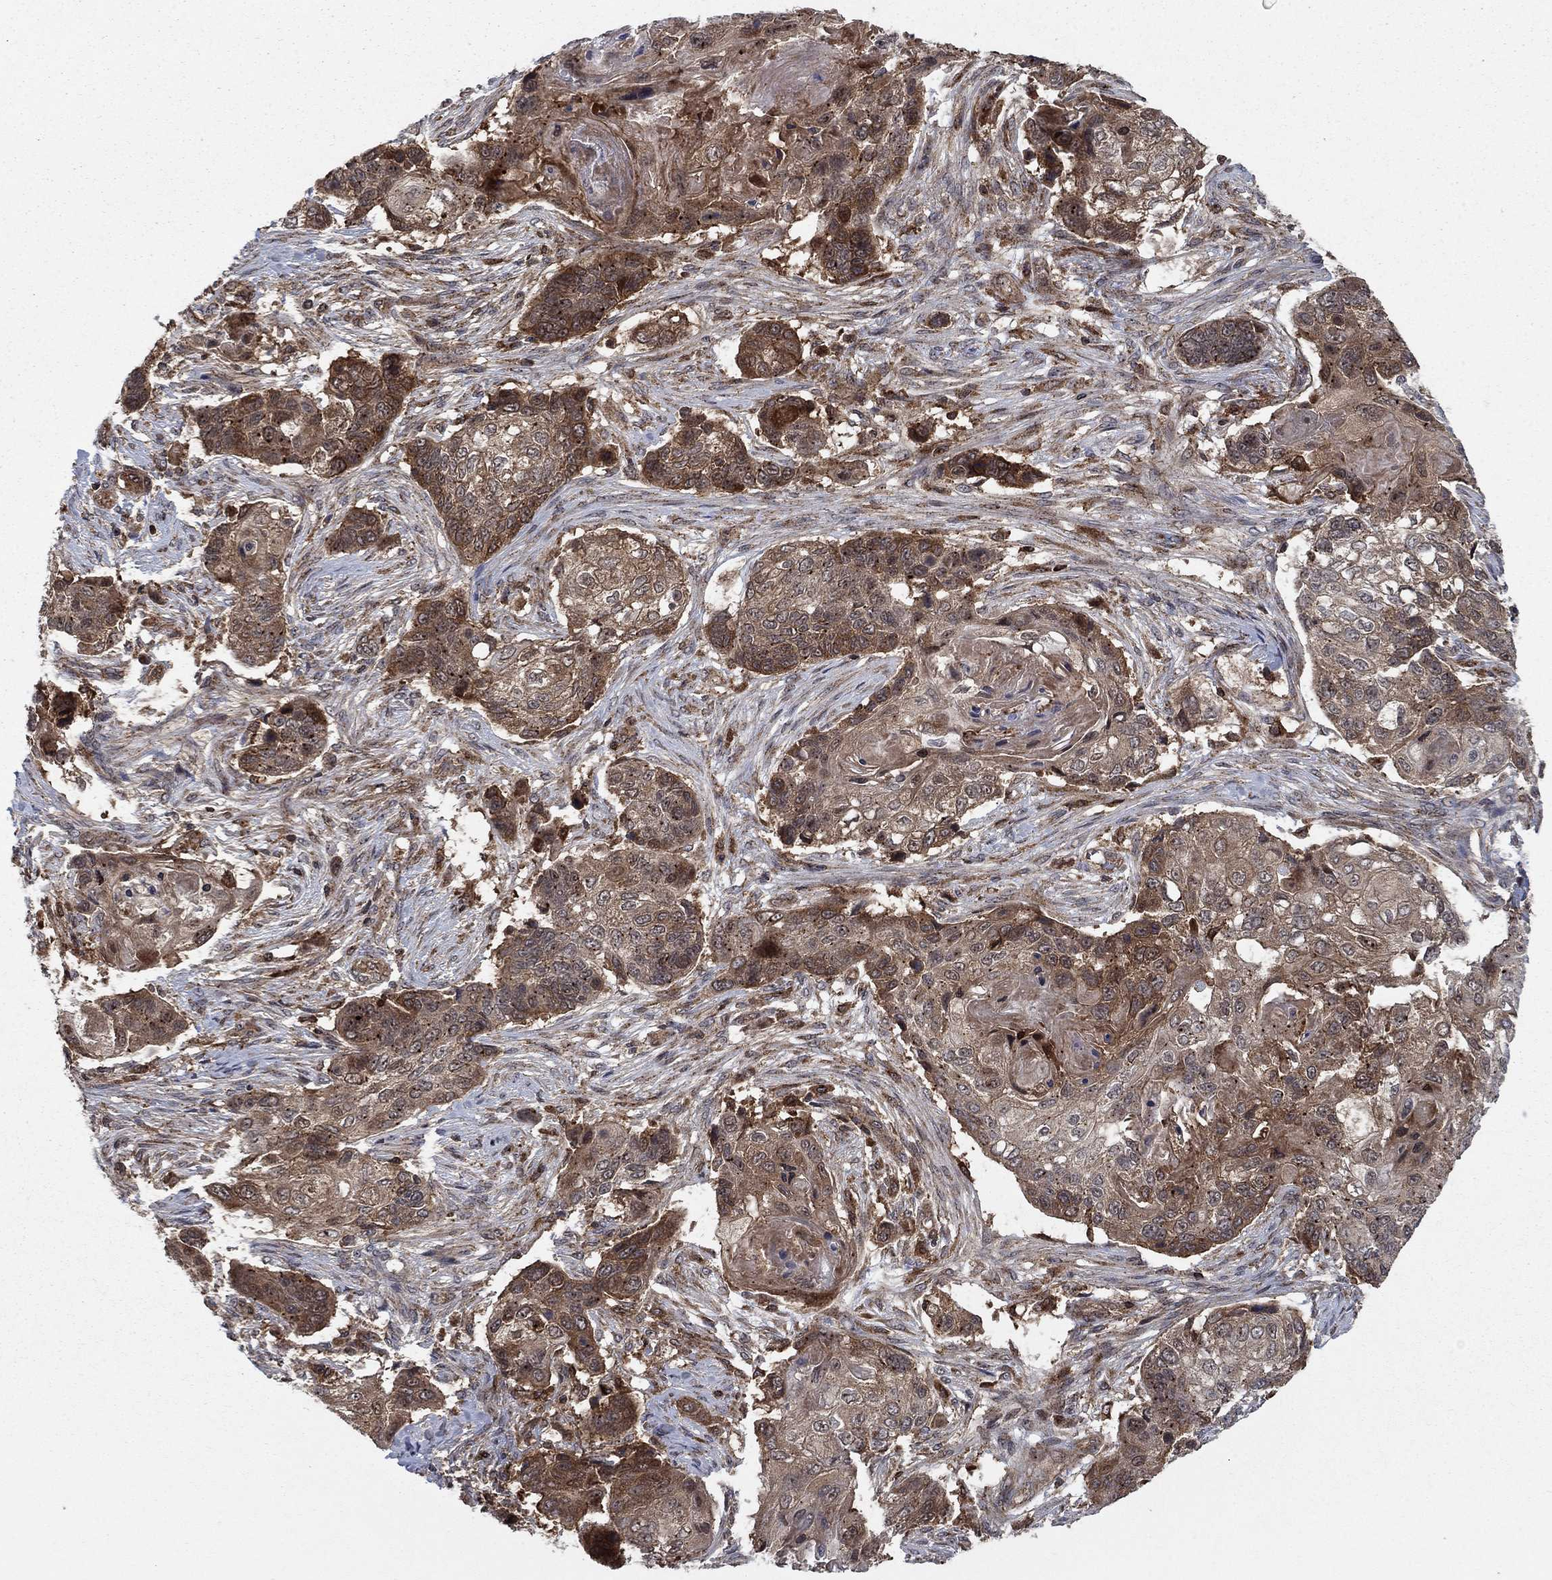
{"staining": {"intensity": "moderate", "quantity": ">75%", "location": "cytoplasmic/membranous"}, "tissue": "lung cancer", "cell_type": "Tumor cells", "image_type": "cancer", "snomed": [{"axis": "morphology", "description": "Normal tissue, NOS"}, {"axis": "morphology", "description": "Squamous cell carcinoma, NOS"}, {"axis": "topography", "description": "Bronchus"}, {"axis": "topography", "description": "Lung"}], "caption": "Protein expression analysis of human squamous cell carcinoma (lung) reveals moderate cytoplasmic/membranous positivity in about >75% of tumor cells.", "gene": "IFI35", "patient": {"sex": "male", "age": 69}}